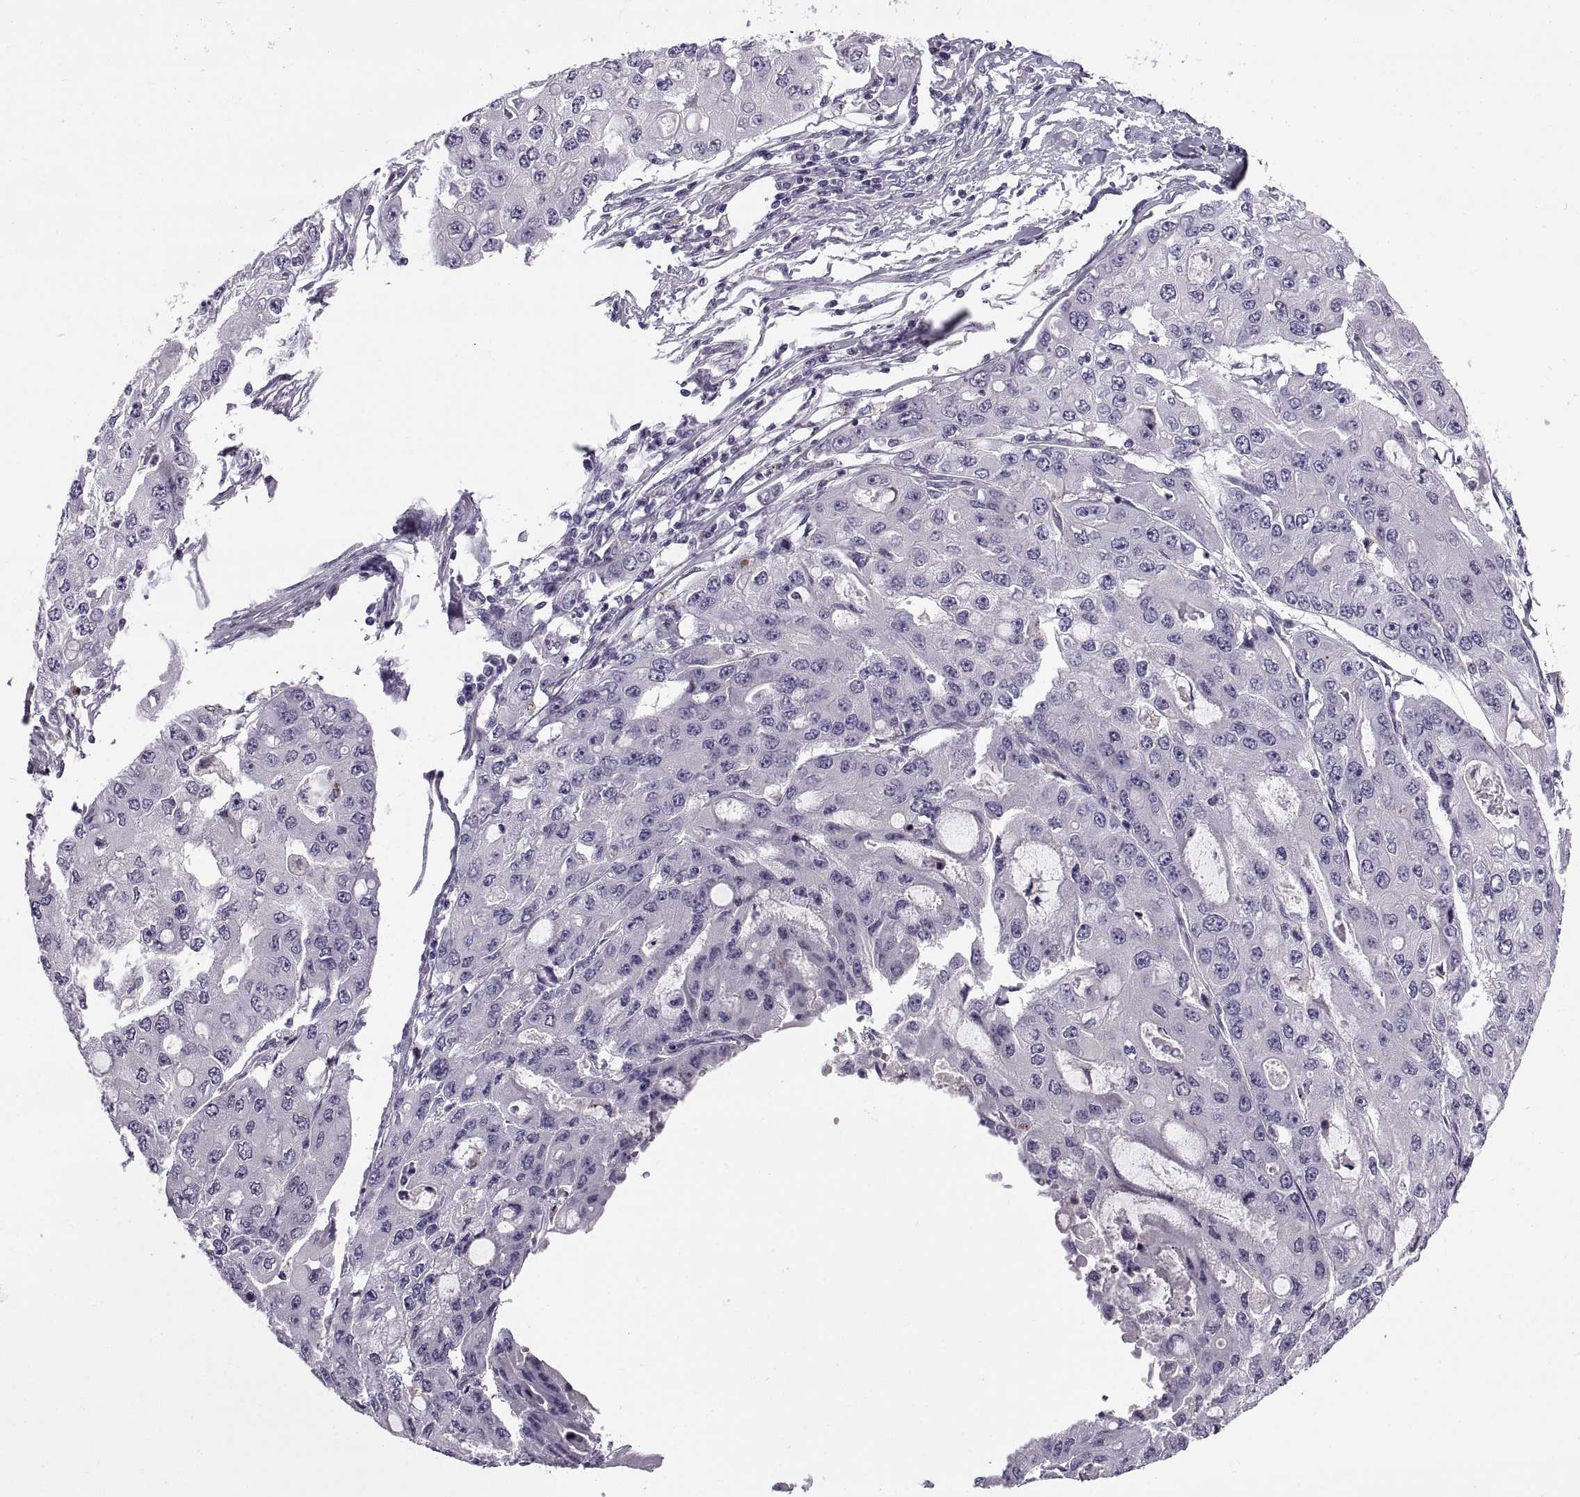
{"staining": {"intensity": "negative", "quantity": "none", "location": "none"}, "tissue": "ovarian cancer", "cell_type": "Tumor cells", "image_type": "cancer", "snomed": [{"axis": "morphology", "description": "Cystadenocarcinoma, serous, NOS"}, {"axis": "topography", "description": "Ovary"}], "caption": "Tumor cells show no significant protein staining in ovarian serous cystadenocarcinoma.", "gene": "CALCR", "patient": {"sex": "female", "age": 56}}